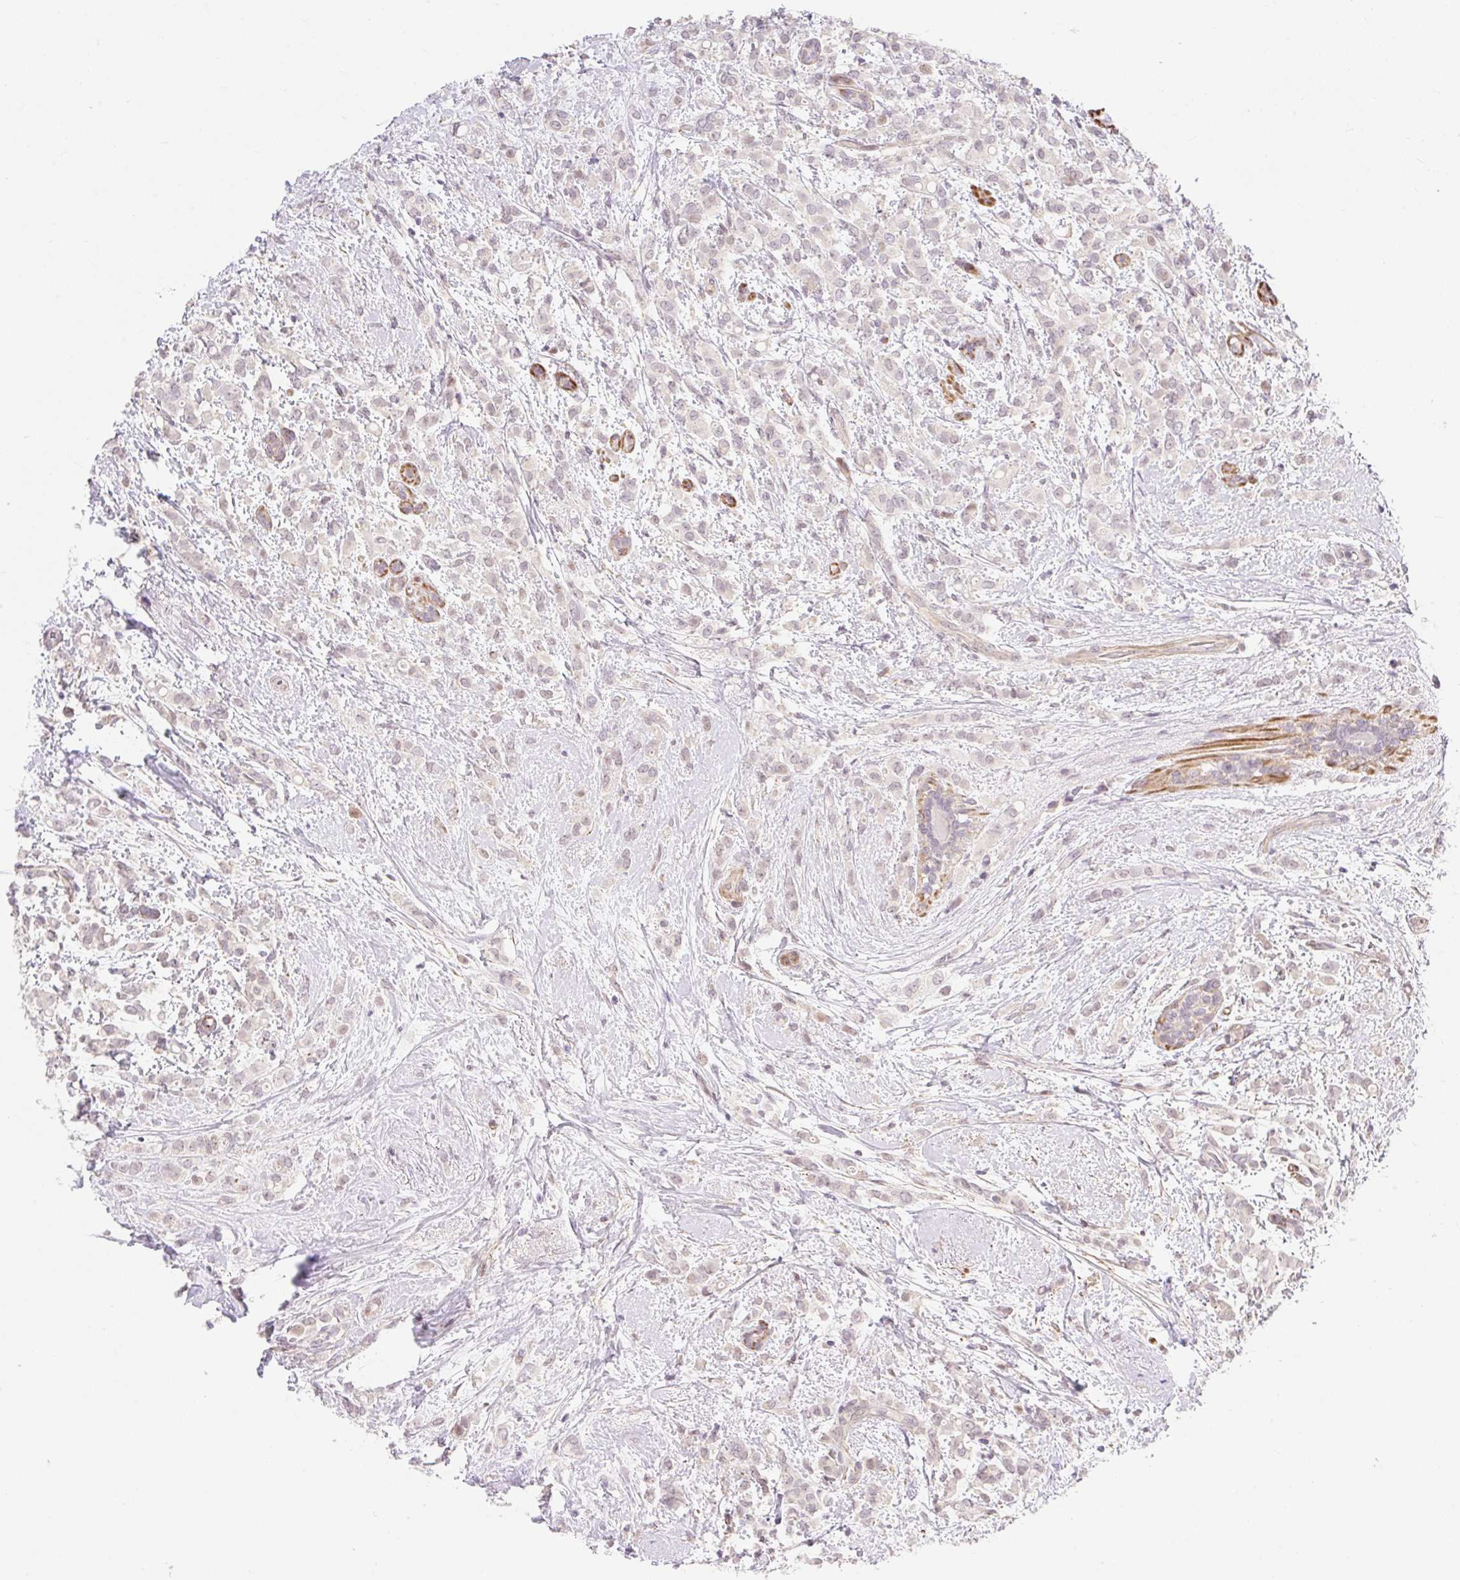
{"staining": {"intensity": "negative", "quantity": "none", "location": "none"}, "tissue": "breast cancer", "cell_type": "Tumor cells", "image_type": "cancer", "snomed": [{"axis": "morphology", "description": "Lobular carcinoma"}, {"axis": "topography", "description": "Breast"}], "caption": "This image is of lobular carcinoma (breast) stained with immunohistochemistry to label a protein in brown with the nuclei are counter-stained blue. There is no positivity in tumor cells.", "gene": "EMC10", "patient": {"sex": "female", "age": 68}}